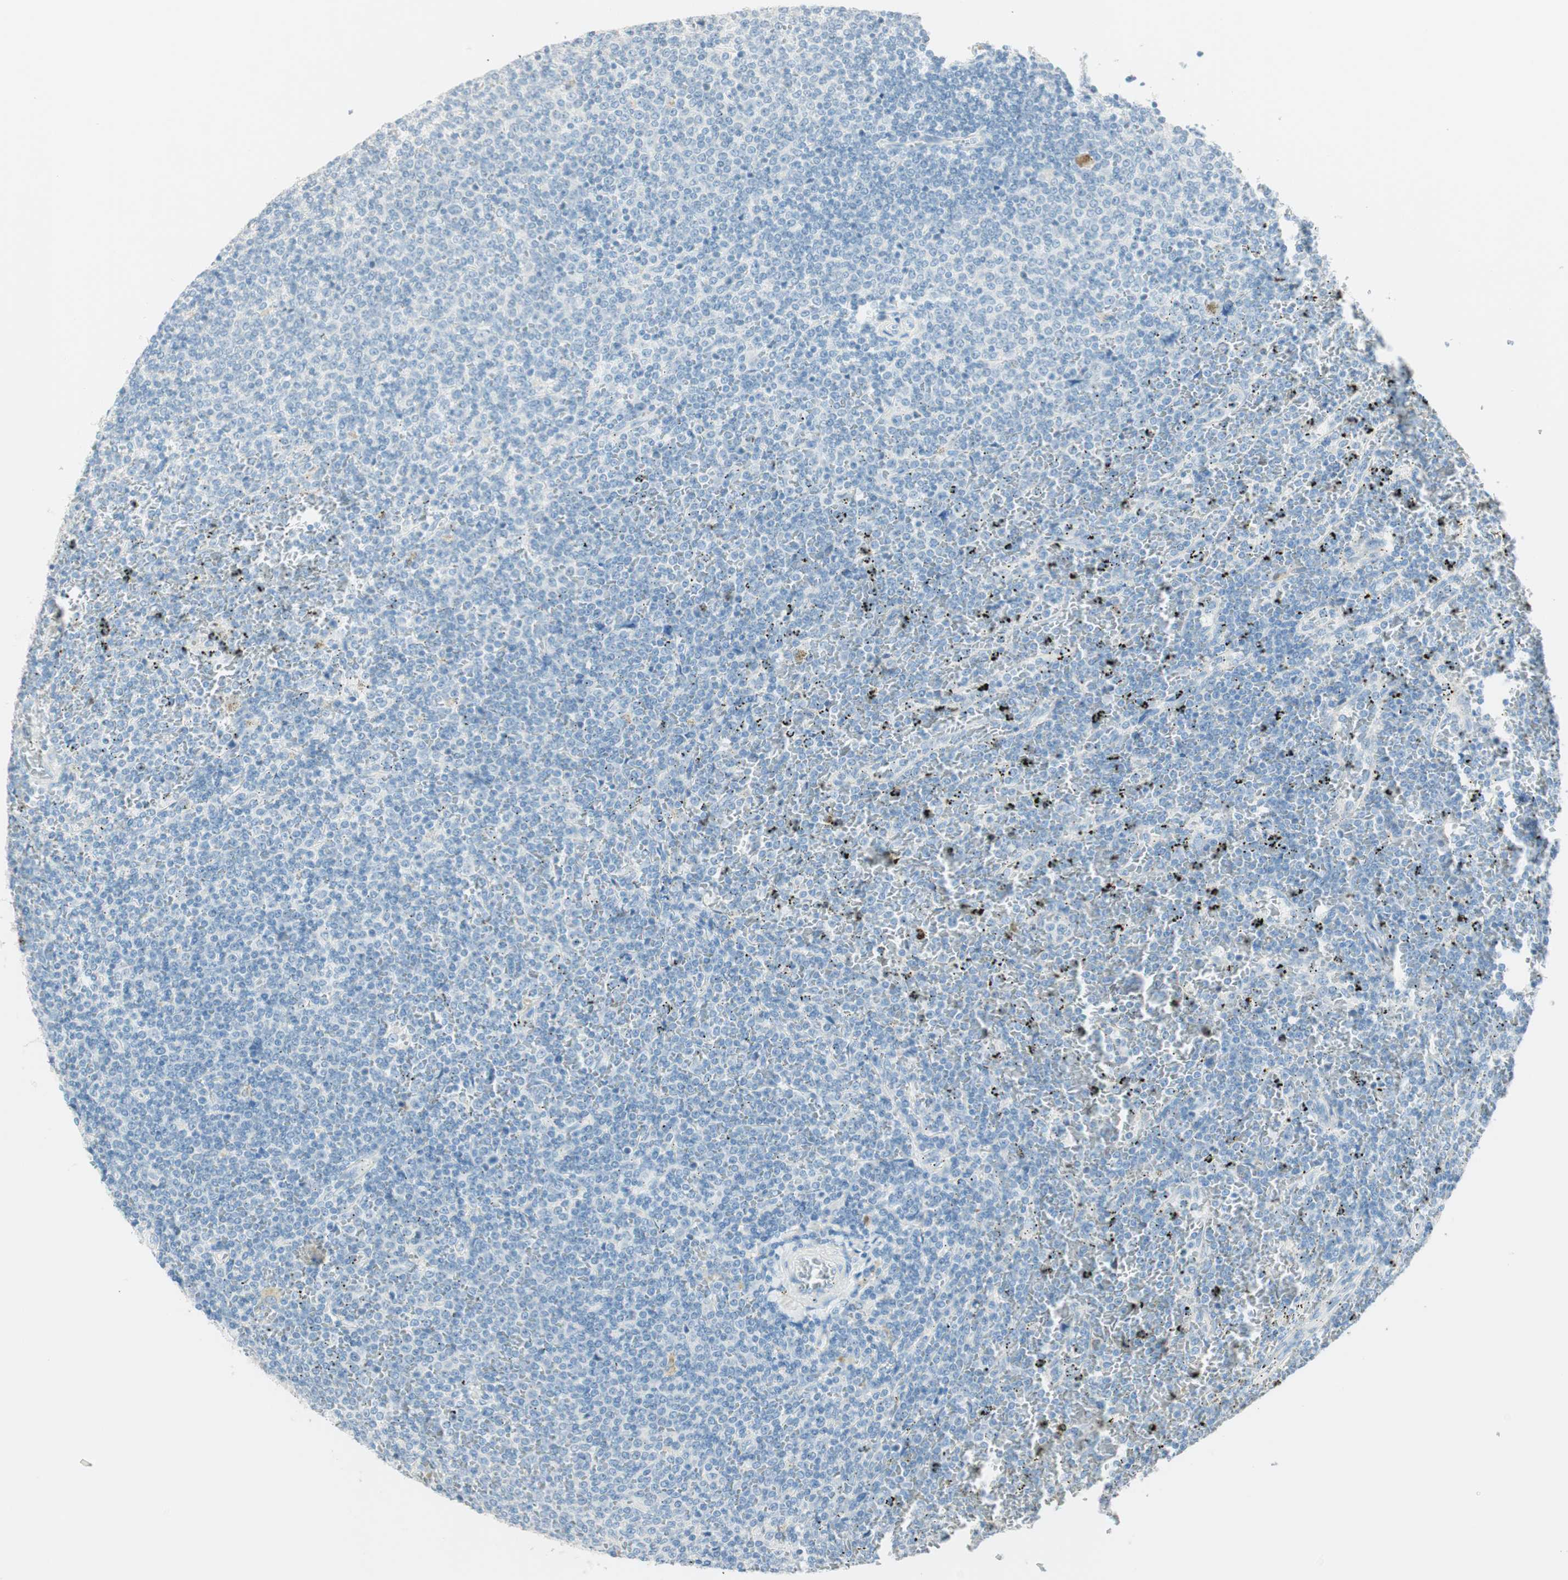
{"staining": {"intensity": "negative", "quantity": "none", "location": "none"}, "tissue": "lymphoma", "cell_type": "Tumor cells", "image_type": "cancer", "snomed": [{"axis": "morphology", "description": "Malignant lymphoma, non-Hodgkin's type, Low grade"}, {"axis": "topography", "description": "Spleen"}], "caption": "The photomicrograph exhibits no staining of tumor cells in malignant lymphoma, non-Hodgkin's type (low-grade).", "gene": "HPGD", "patient": {"sex": "female", "age": 77}}